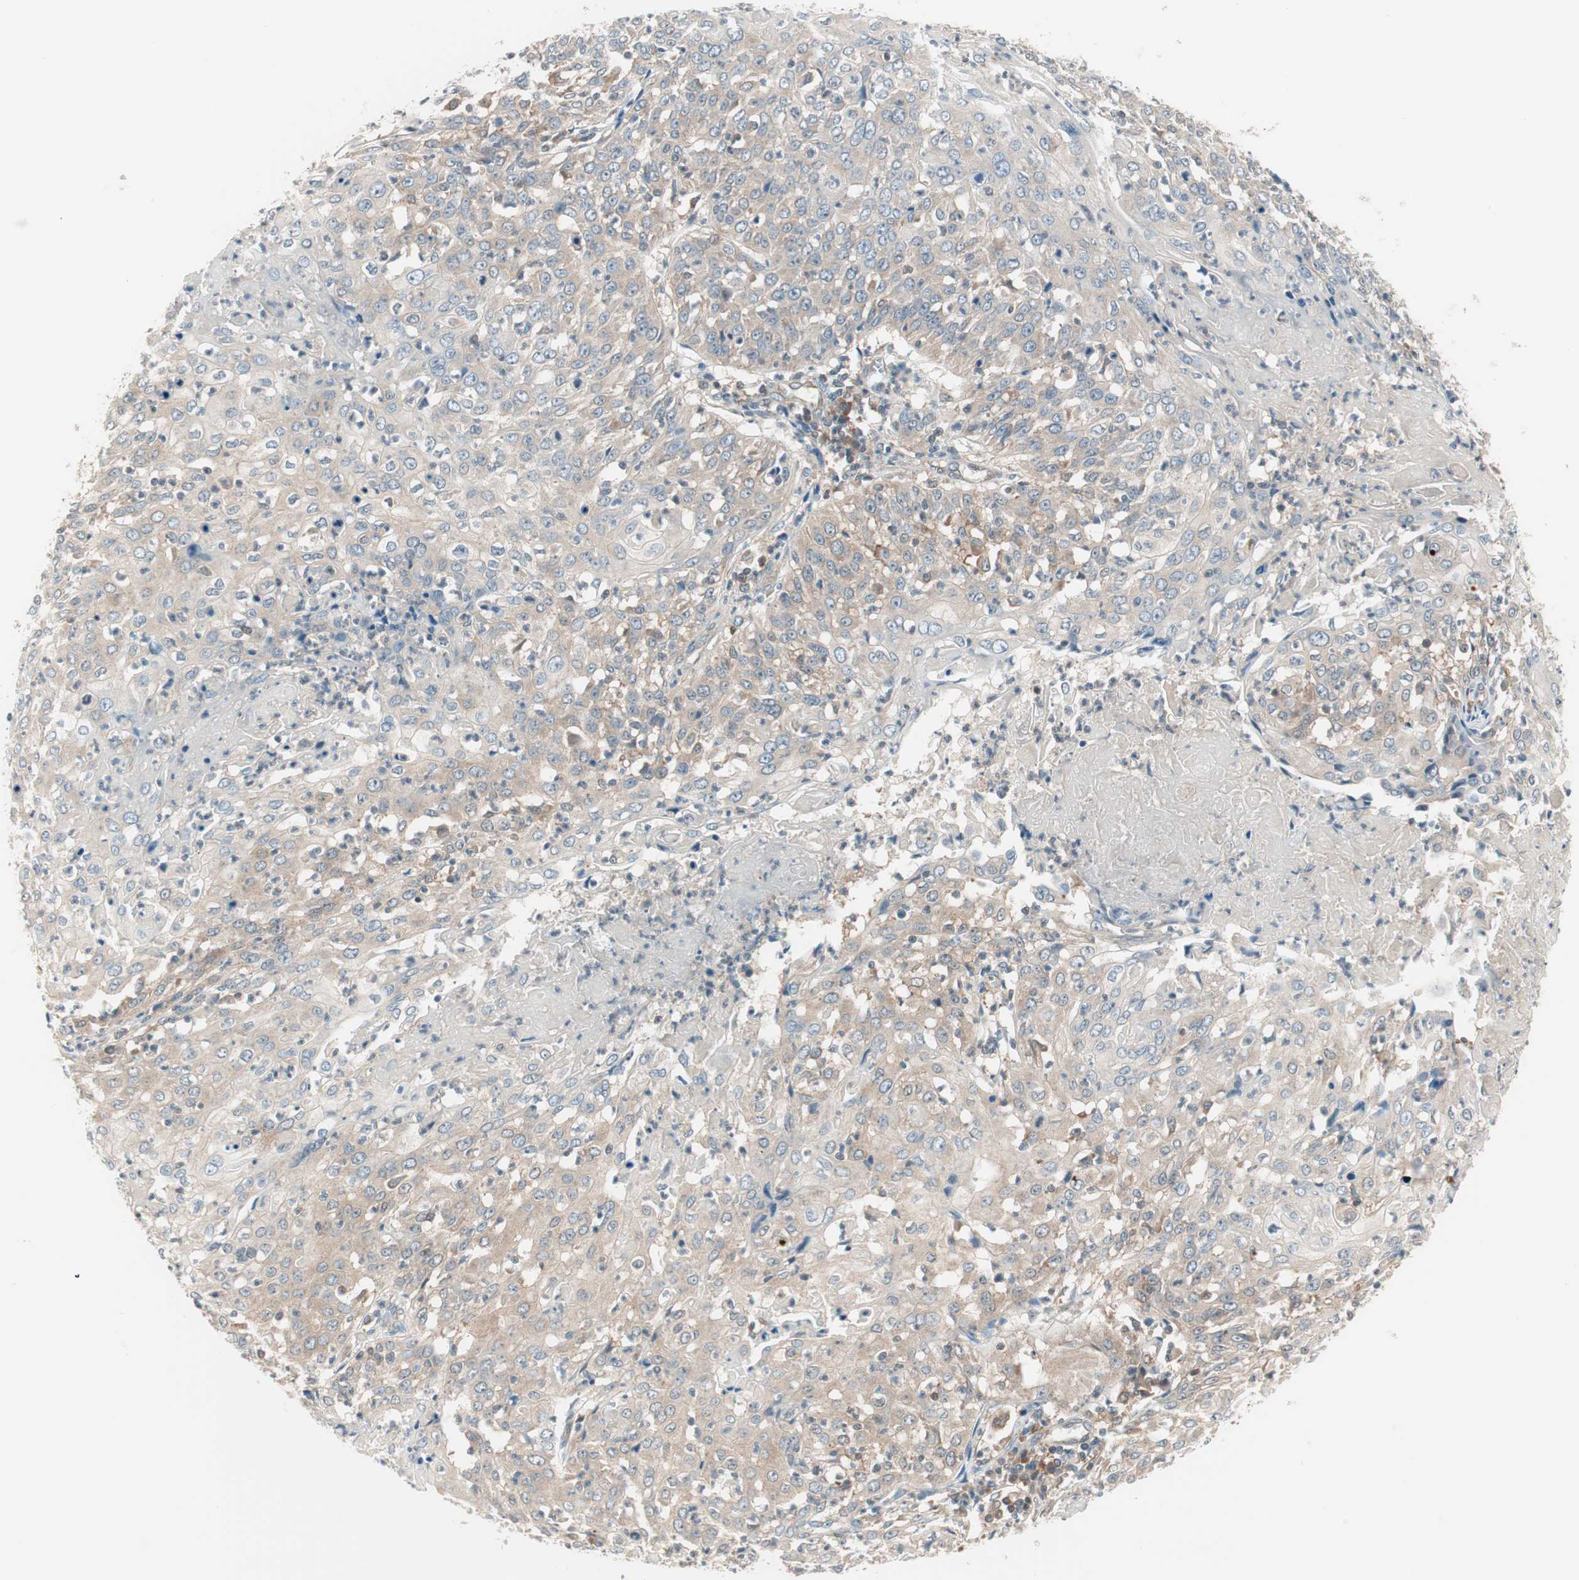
{"staining": {"intensity": "weak", "quantity": ">75%", "location": "cytoplasmic/membranous"}, "tissue": "cervical cancer", "cell_type": "Tumor cells", "image_type": "cancer", "snomed": [{"axis": "morphology", "description": "Squamous cell carcinoma, NOS"}, {"axis": "topography", "description": "Cervix"}], "caption": "IHC (DAB (3,3'-diaminobenzidine)) staining of cervical cancer reveals weak cytoplasmic/membranous protein expression in approximately >75% of tumor cells. (Brightfield microscopy of DAB IHC at high magnification).", "gene": "GALT", "patient": {"sex": "female", "age": 39}}